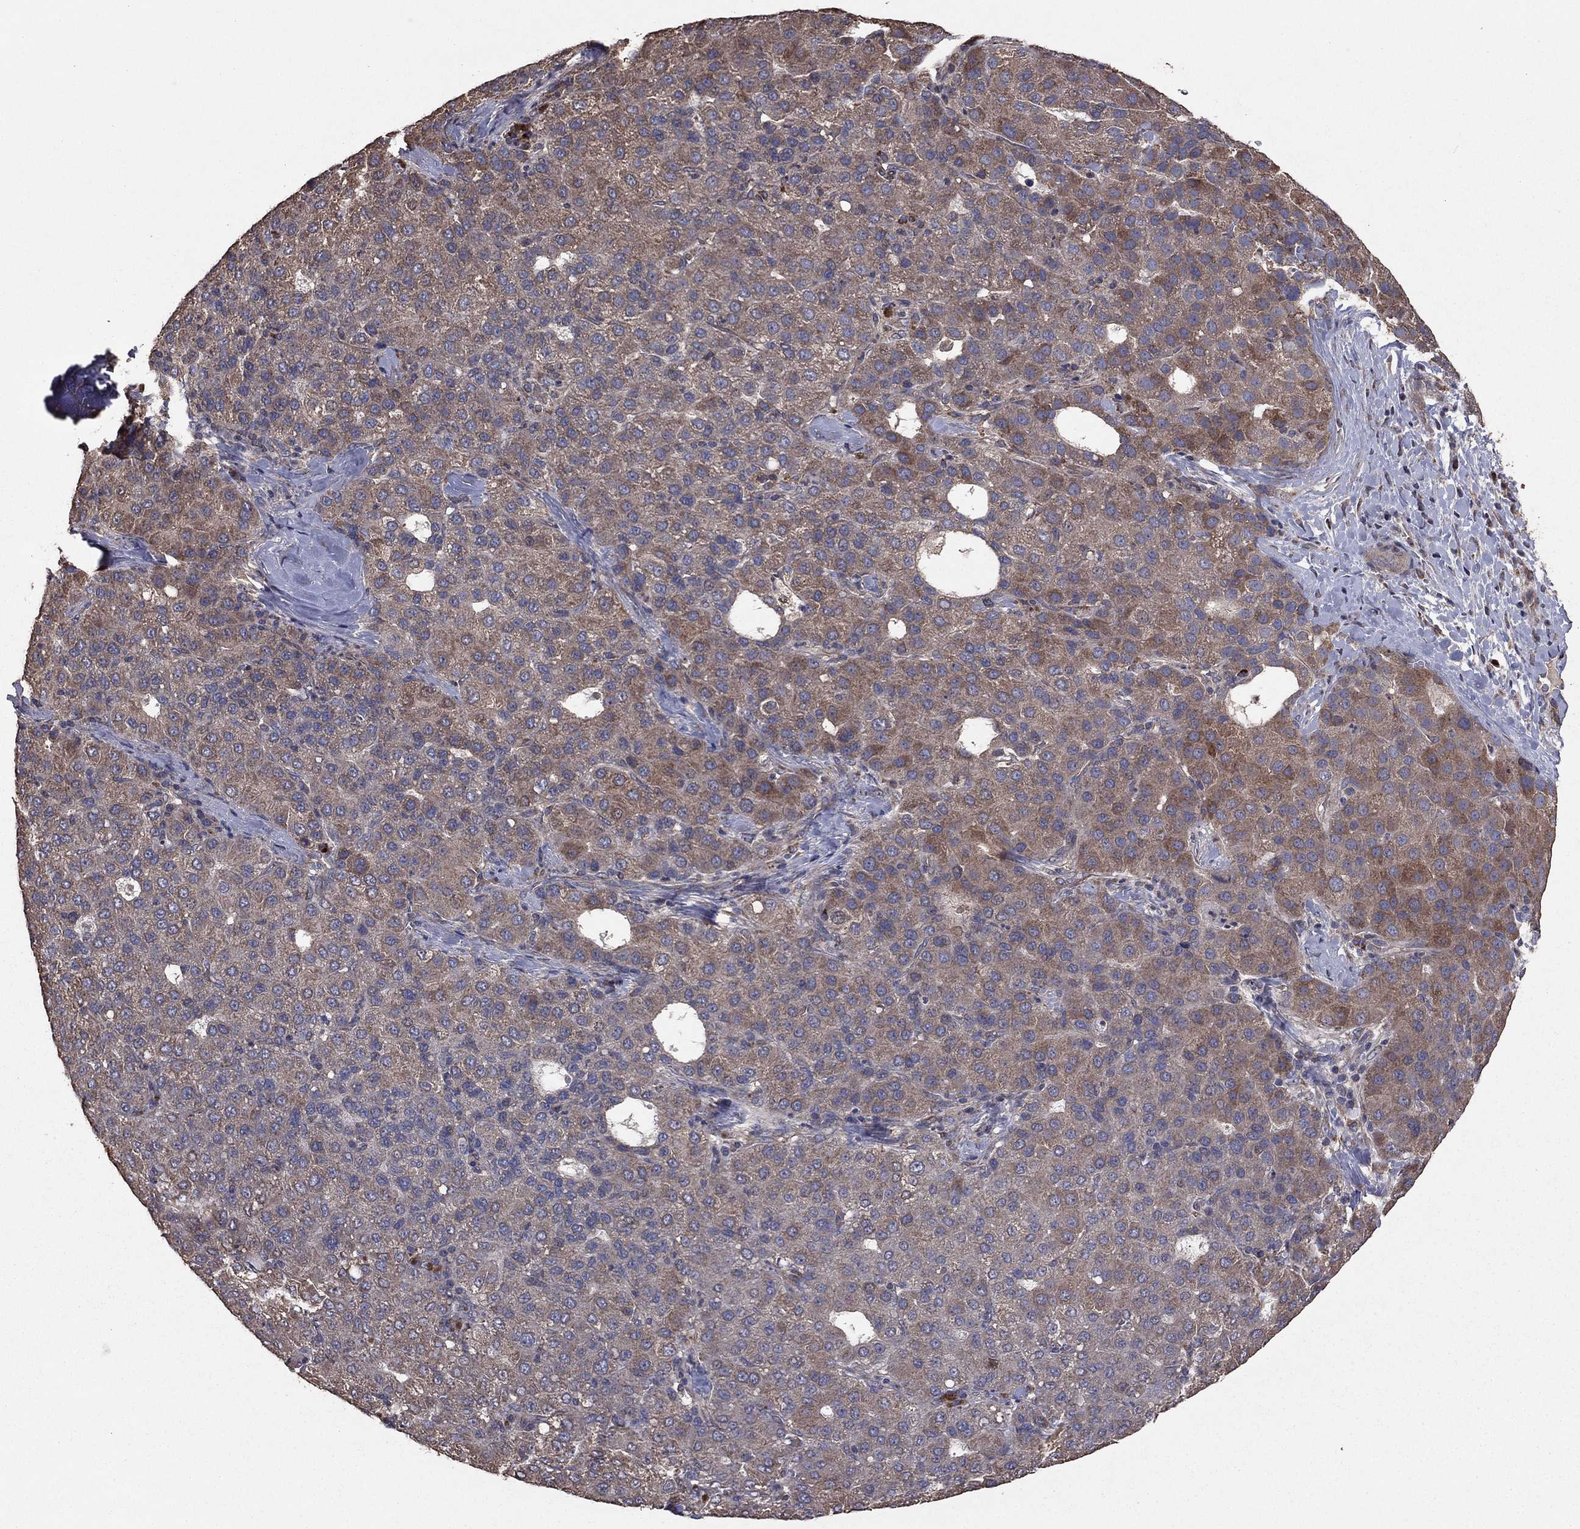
{"staining": {"intensity": "moderate", "quantity": "<25%", "location": "cytoplasmic/membranous"}, "tissue": "liver cancer", "cell_type": "Tumor cells", "image_type": "cancer", "snomed": [{"axis": "morphology", "description": "Carcinoma, Hepatocellular, NOS"}, {"axis": "topography", "description": "Liver"}], "caption": "A low amount of moderate cytoplasmic/membranous staining is identified in about <25% of tumor cells in liver hepatocellular carcinoma tissue.", "gene": "FLT4", "patient": {"sex": "male", "age": 65}}